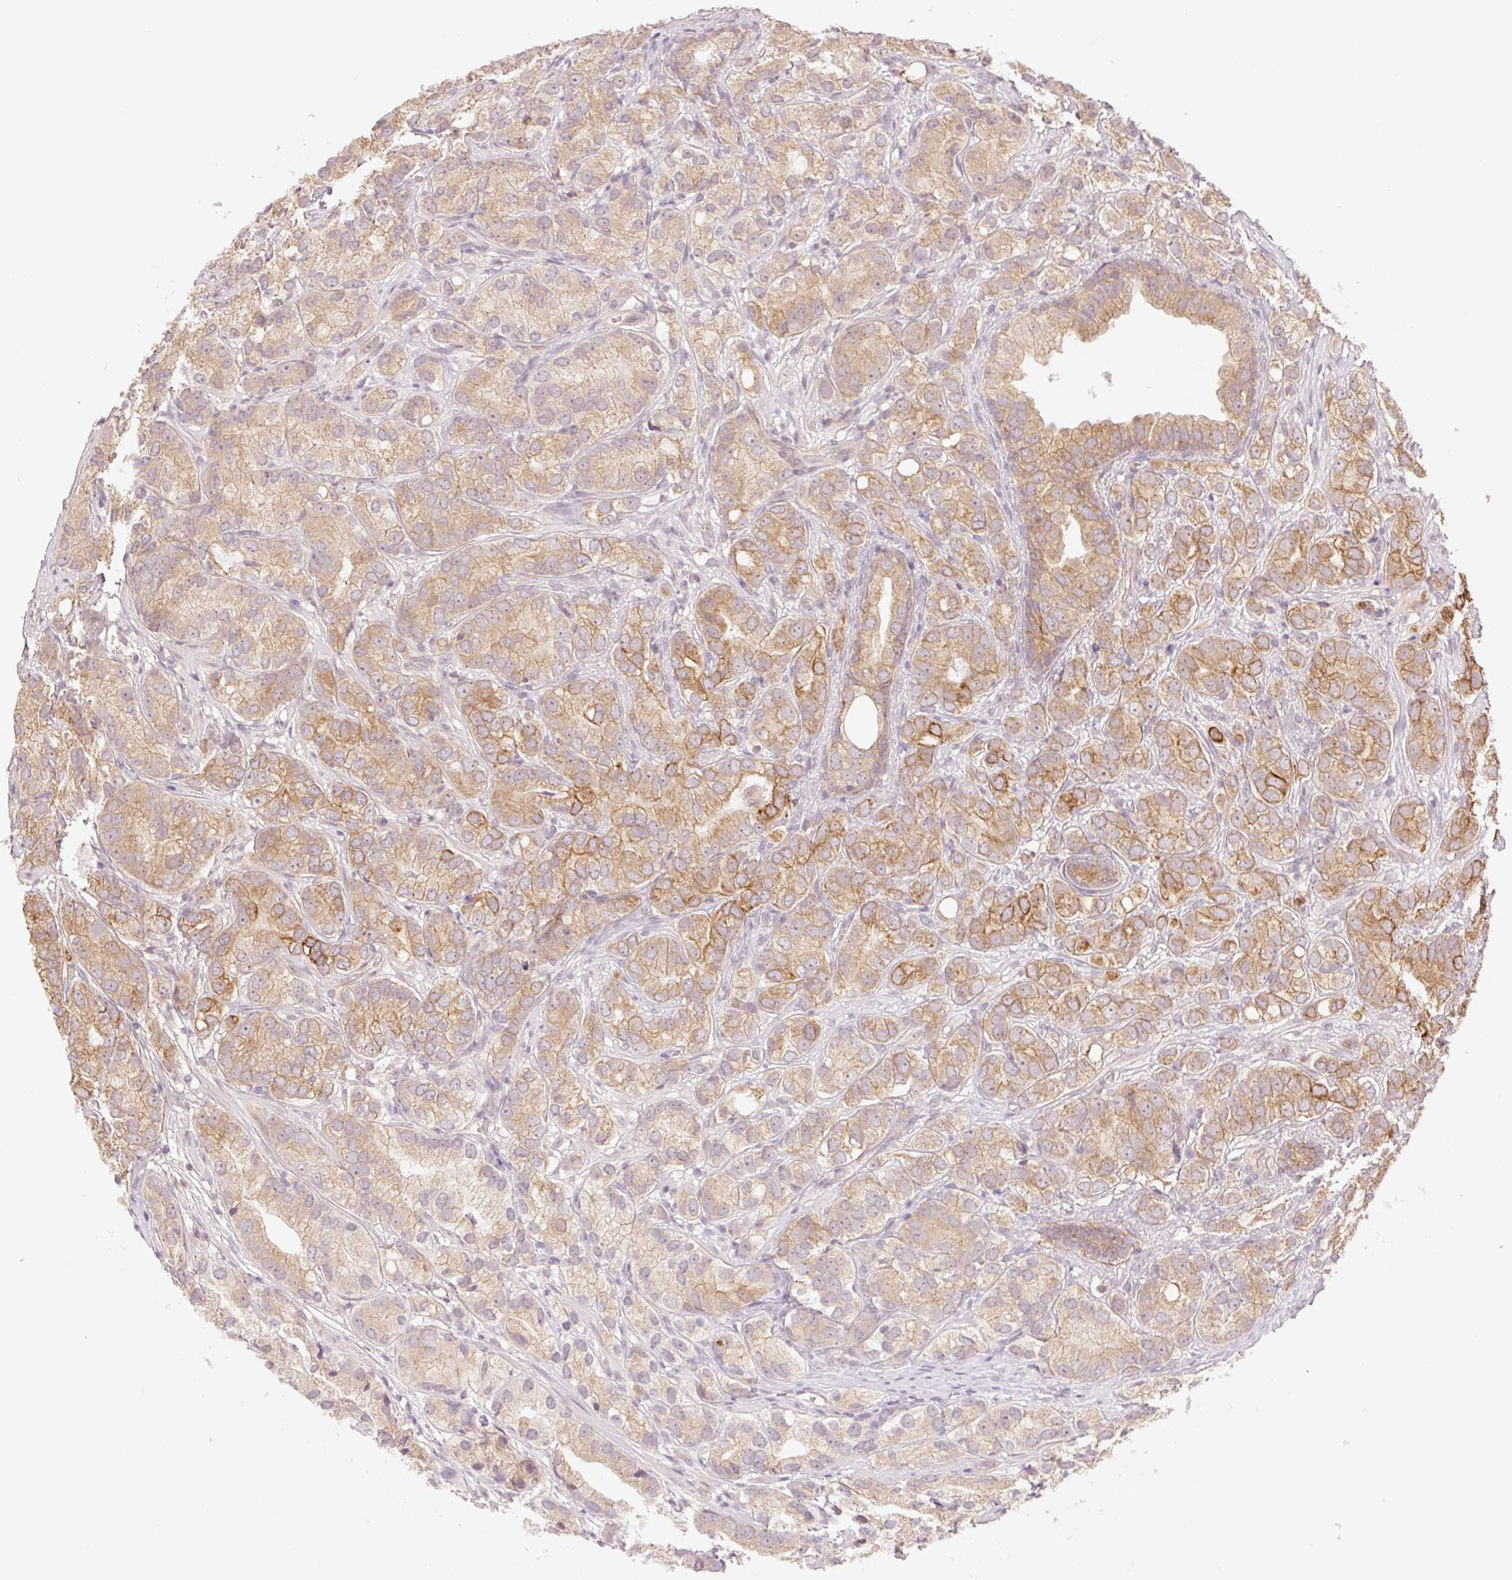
{"staining": {"intensity": "moderate", "quantity": "25%-75%", "location": "cytoplasmic/membranous"}, "tissue": "prostate cancer", "cell_type": "Tumor cells", "image_type": "cancer", "snomed": [{"axis": "morphology", "description": "Adenocarcinoma, High grade"}, {"axis": "topography", "description": "Prostate"}], "caption": "Prostate cancer (high-grade adenocarcinoma) stained for a protein (brown) displays moderate cytoplasmic/membranous positive staining in about 25%-75% of tumor cells.", "gene": "YJU2B", "patient": {"sex": "male", "age": 82}}